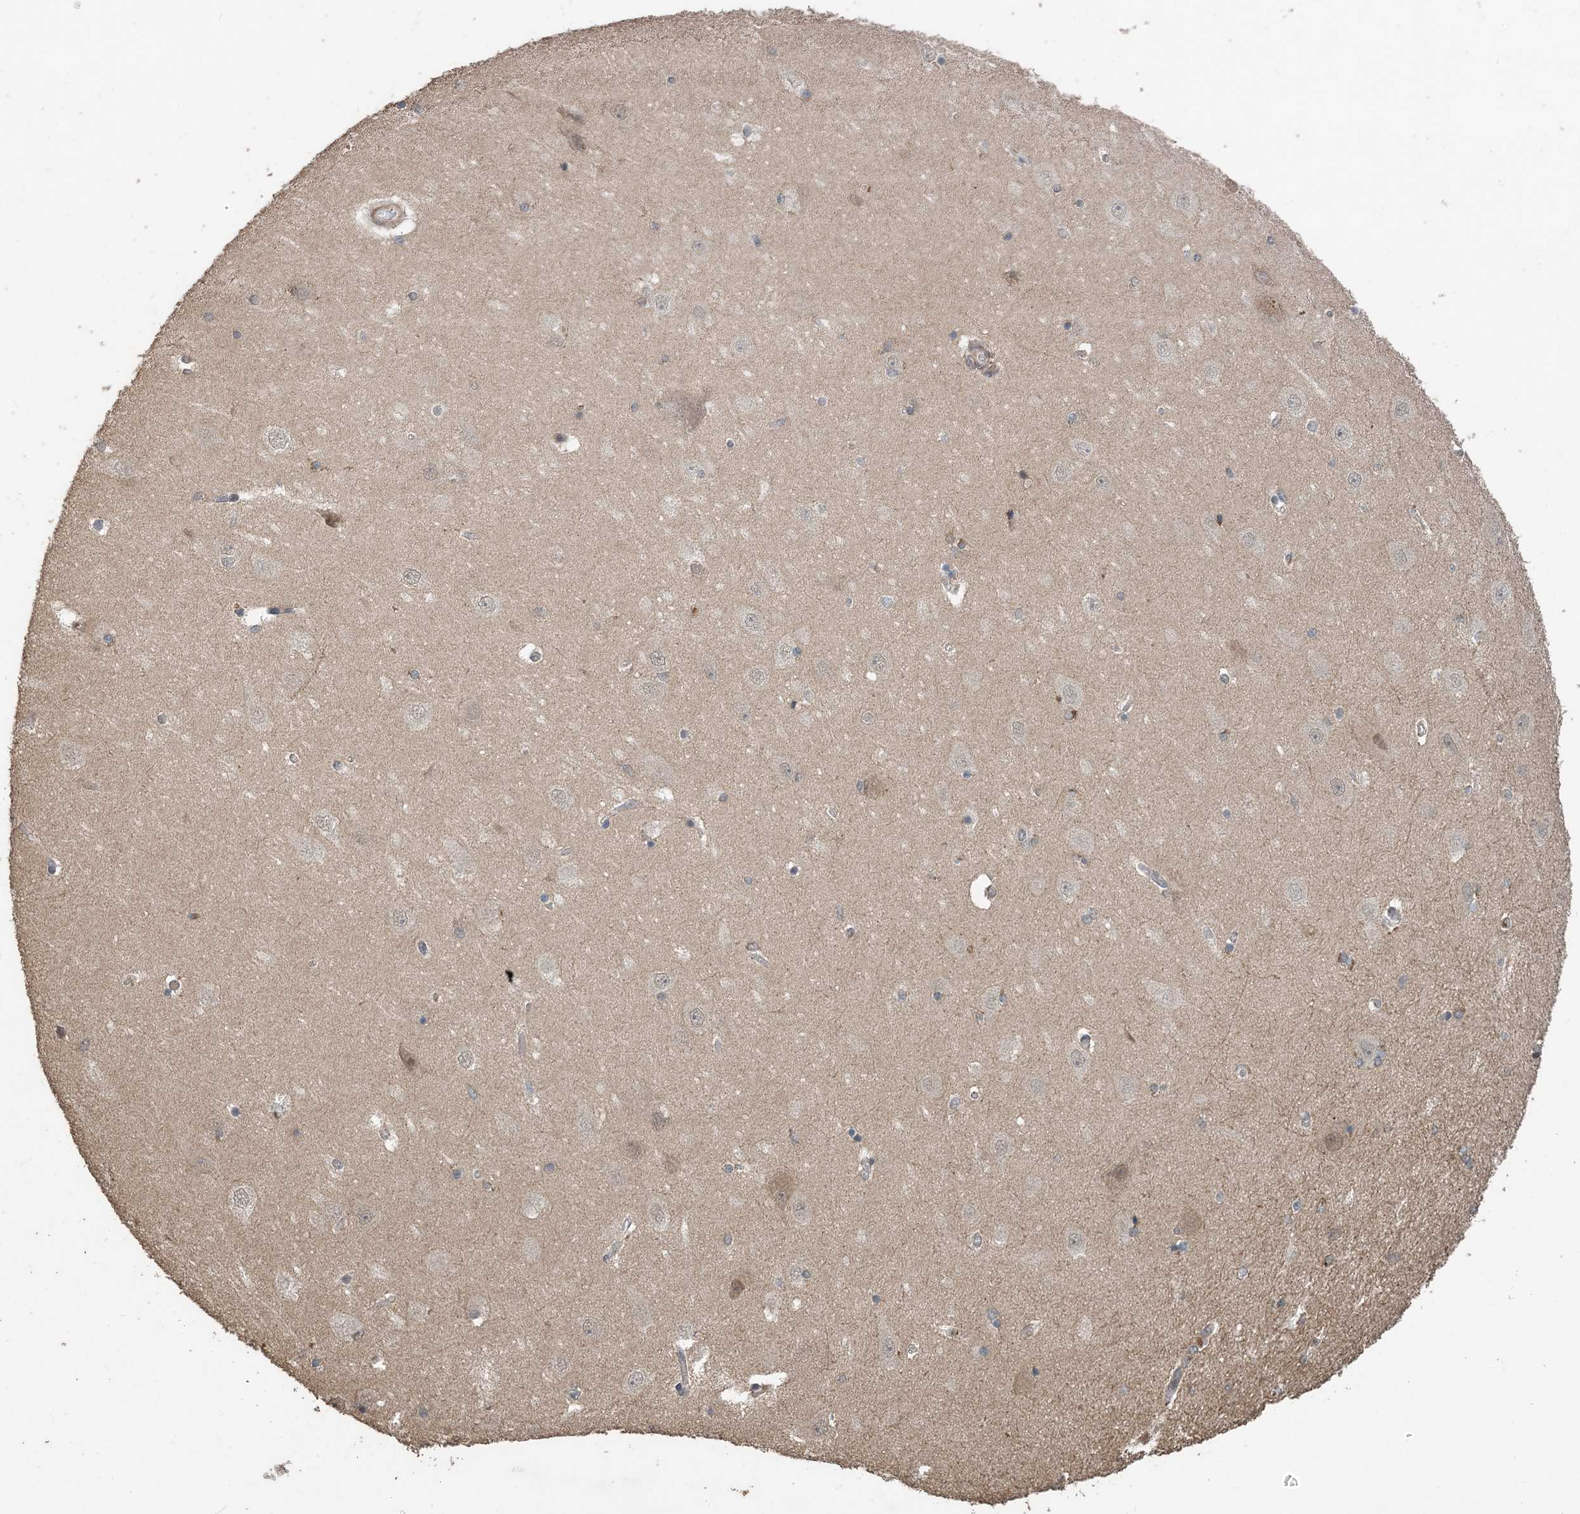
{"staining": {"intensity": "negative", "quantity": "none", "location": "none"}, "tissue": "hippocampus", "cell_type": "Glial cells", "image_type": "normal", "snomed": [{"axis": "morphology", "description": "Normal tissue, NOS"}, {"axis": "topography", "description": "Hippocampus"}], "caption": "High power microscopy micrograph of an immunohistochemistry micrograph of unremarkable hippocampus, revealing no significant positivity in glial cells.", "gene": "ZC3H12A", "patient": {"sex": "female", "age": 54}}